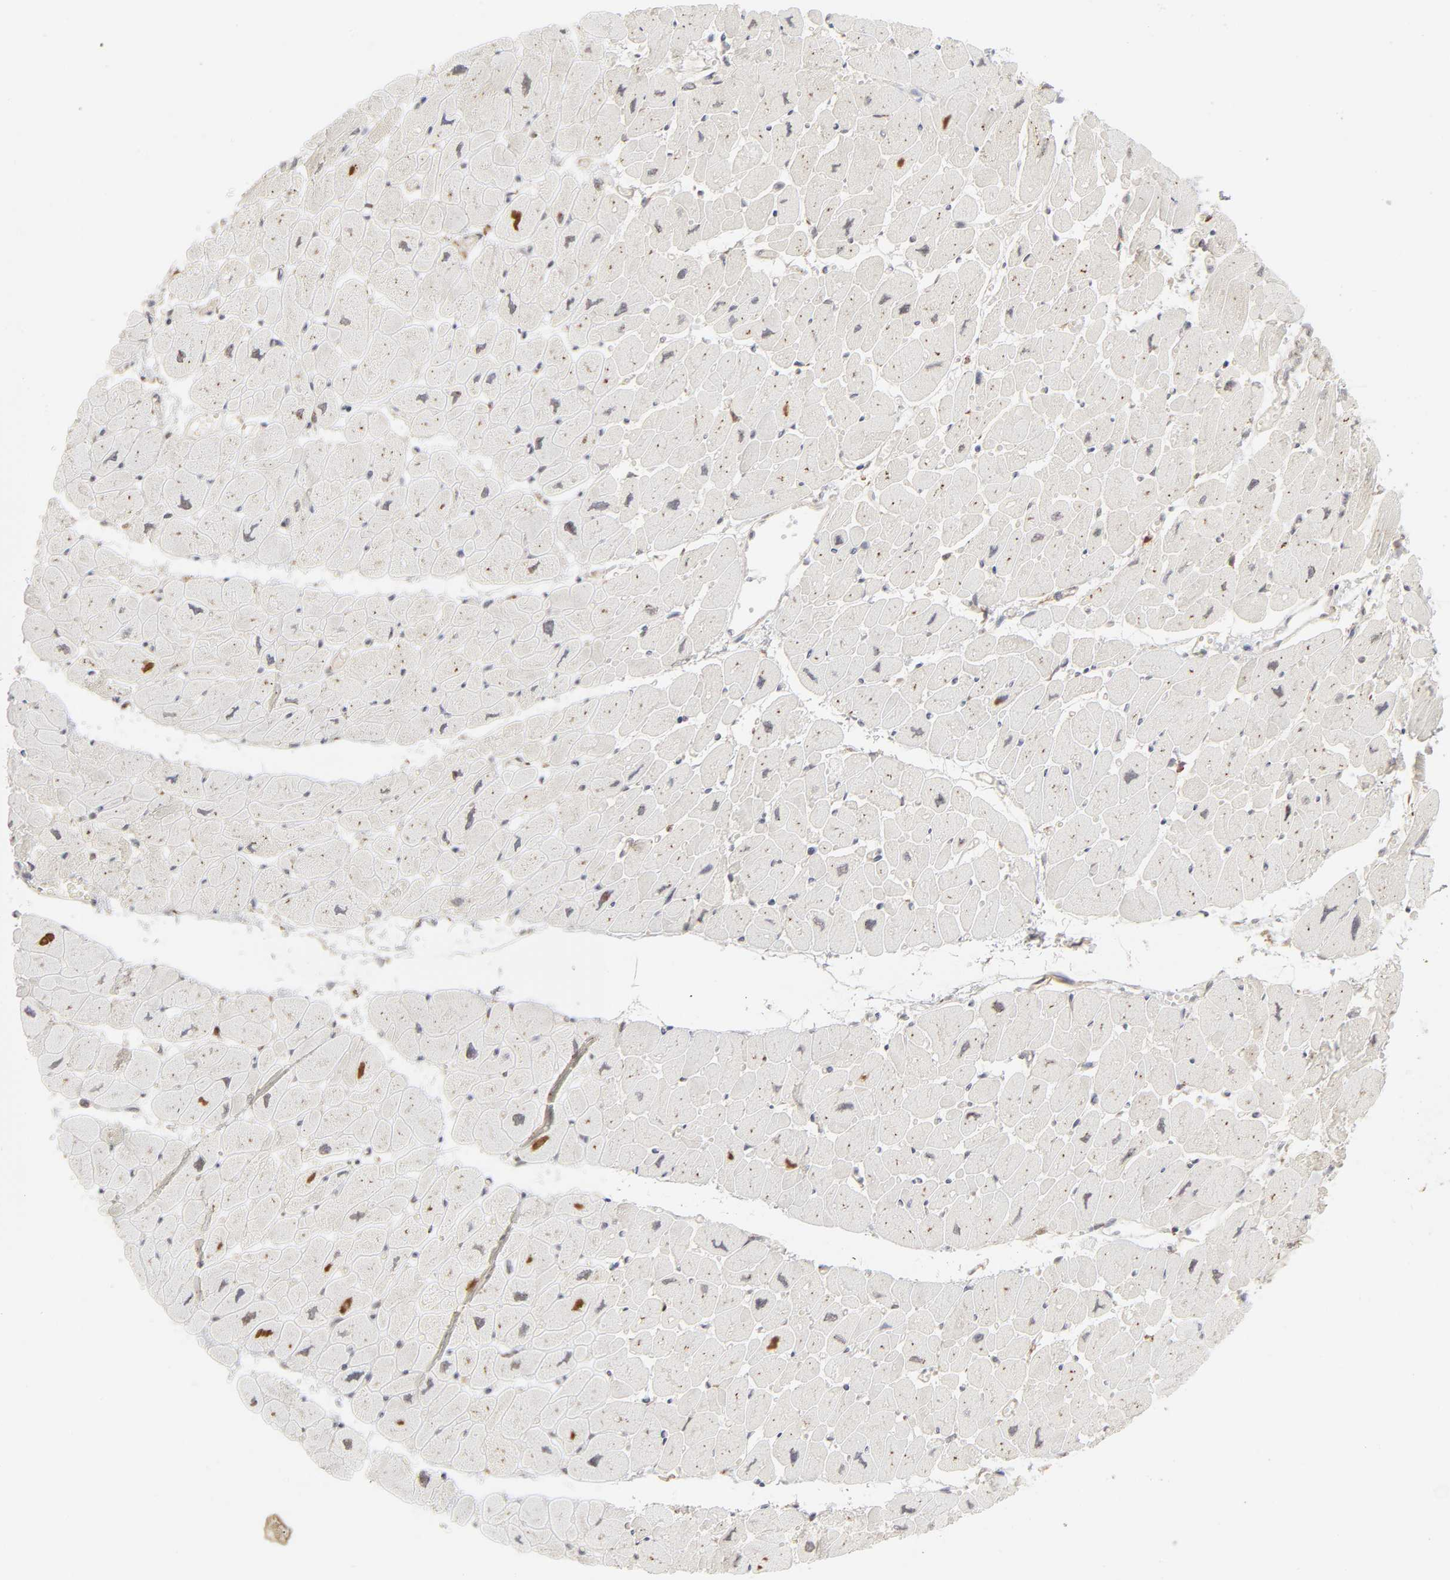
{"staining": {"intensity": "negative", "quantity": "none", "location": "none"}, "tissue": "heart muscle", "cell_type": "Cardiomyocytes", "image_type": "normal", "snomed": [{"axis": "morphology", "description": "Normal tissue, NOS"}, {"axis": "topography", "description": "Heart"}], "caption": "The histopathology image shows no significant positivity in cardiomyocytes of heart muscle.", "gene": "SCFD1", "patient": {"sex": "female", "age": 54}}